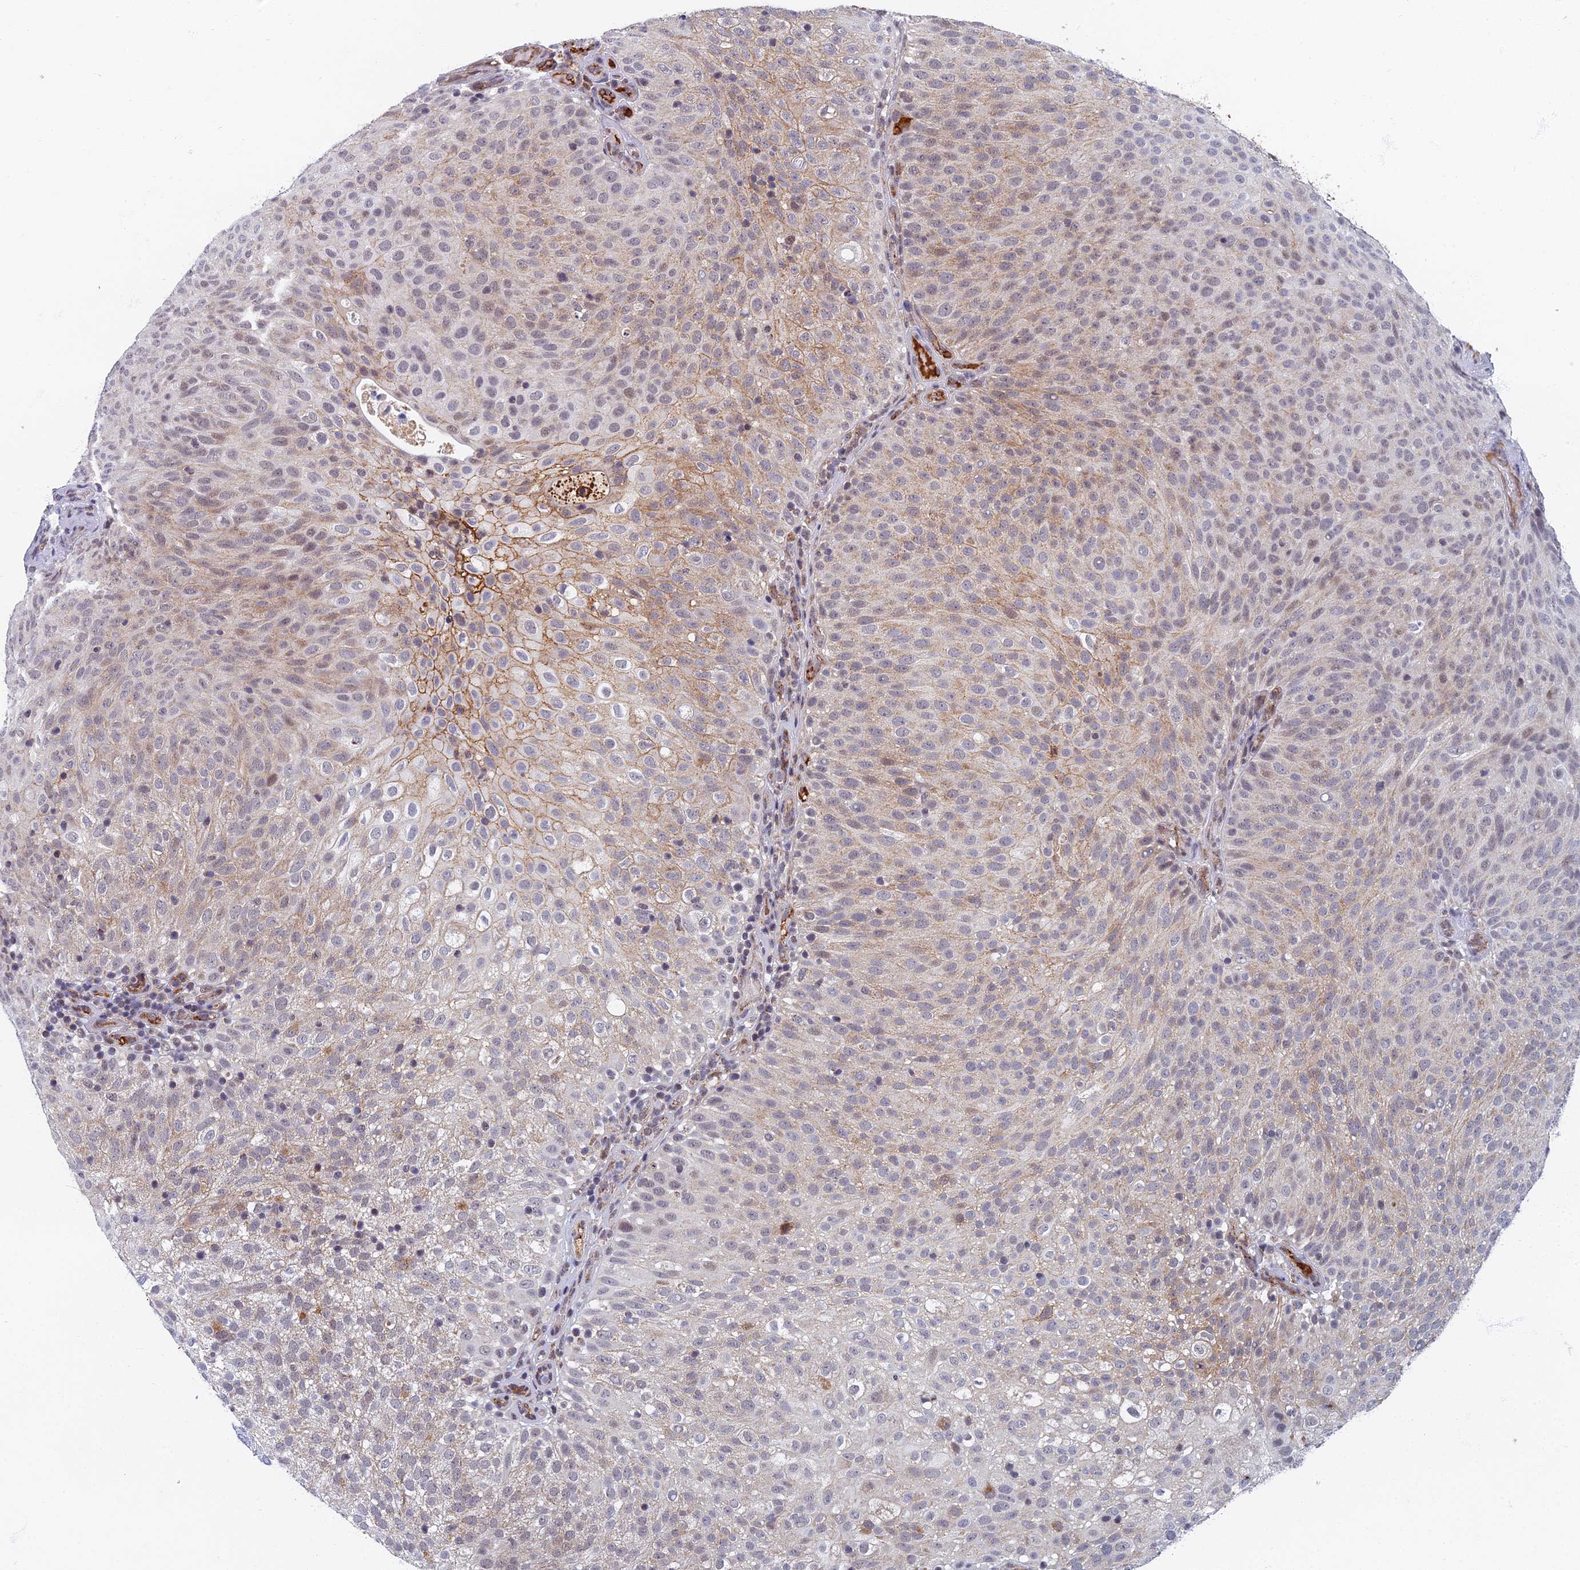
{"staining": {"intensity": "weak", "quantity": "<25%", "location": "cytoplasmic/membranous"}, "tissue": "urothelial cancer", "cell_type": "Tumor cells", "image_type": "cancer", "snomed": [{"axis": "morphology", "description": "Urothelial carcinoma, Low grade"}, {"axis": "topography", "description": "Urinary bladder"}], "caption": "The micrograph reveals no significant positivity in tumor cells of low-grade urothelial carcinoma.", "gene": "TAF13", "patient": {"sex": "male", "age": 78}}